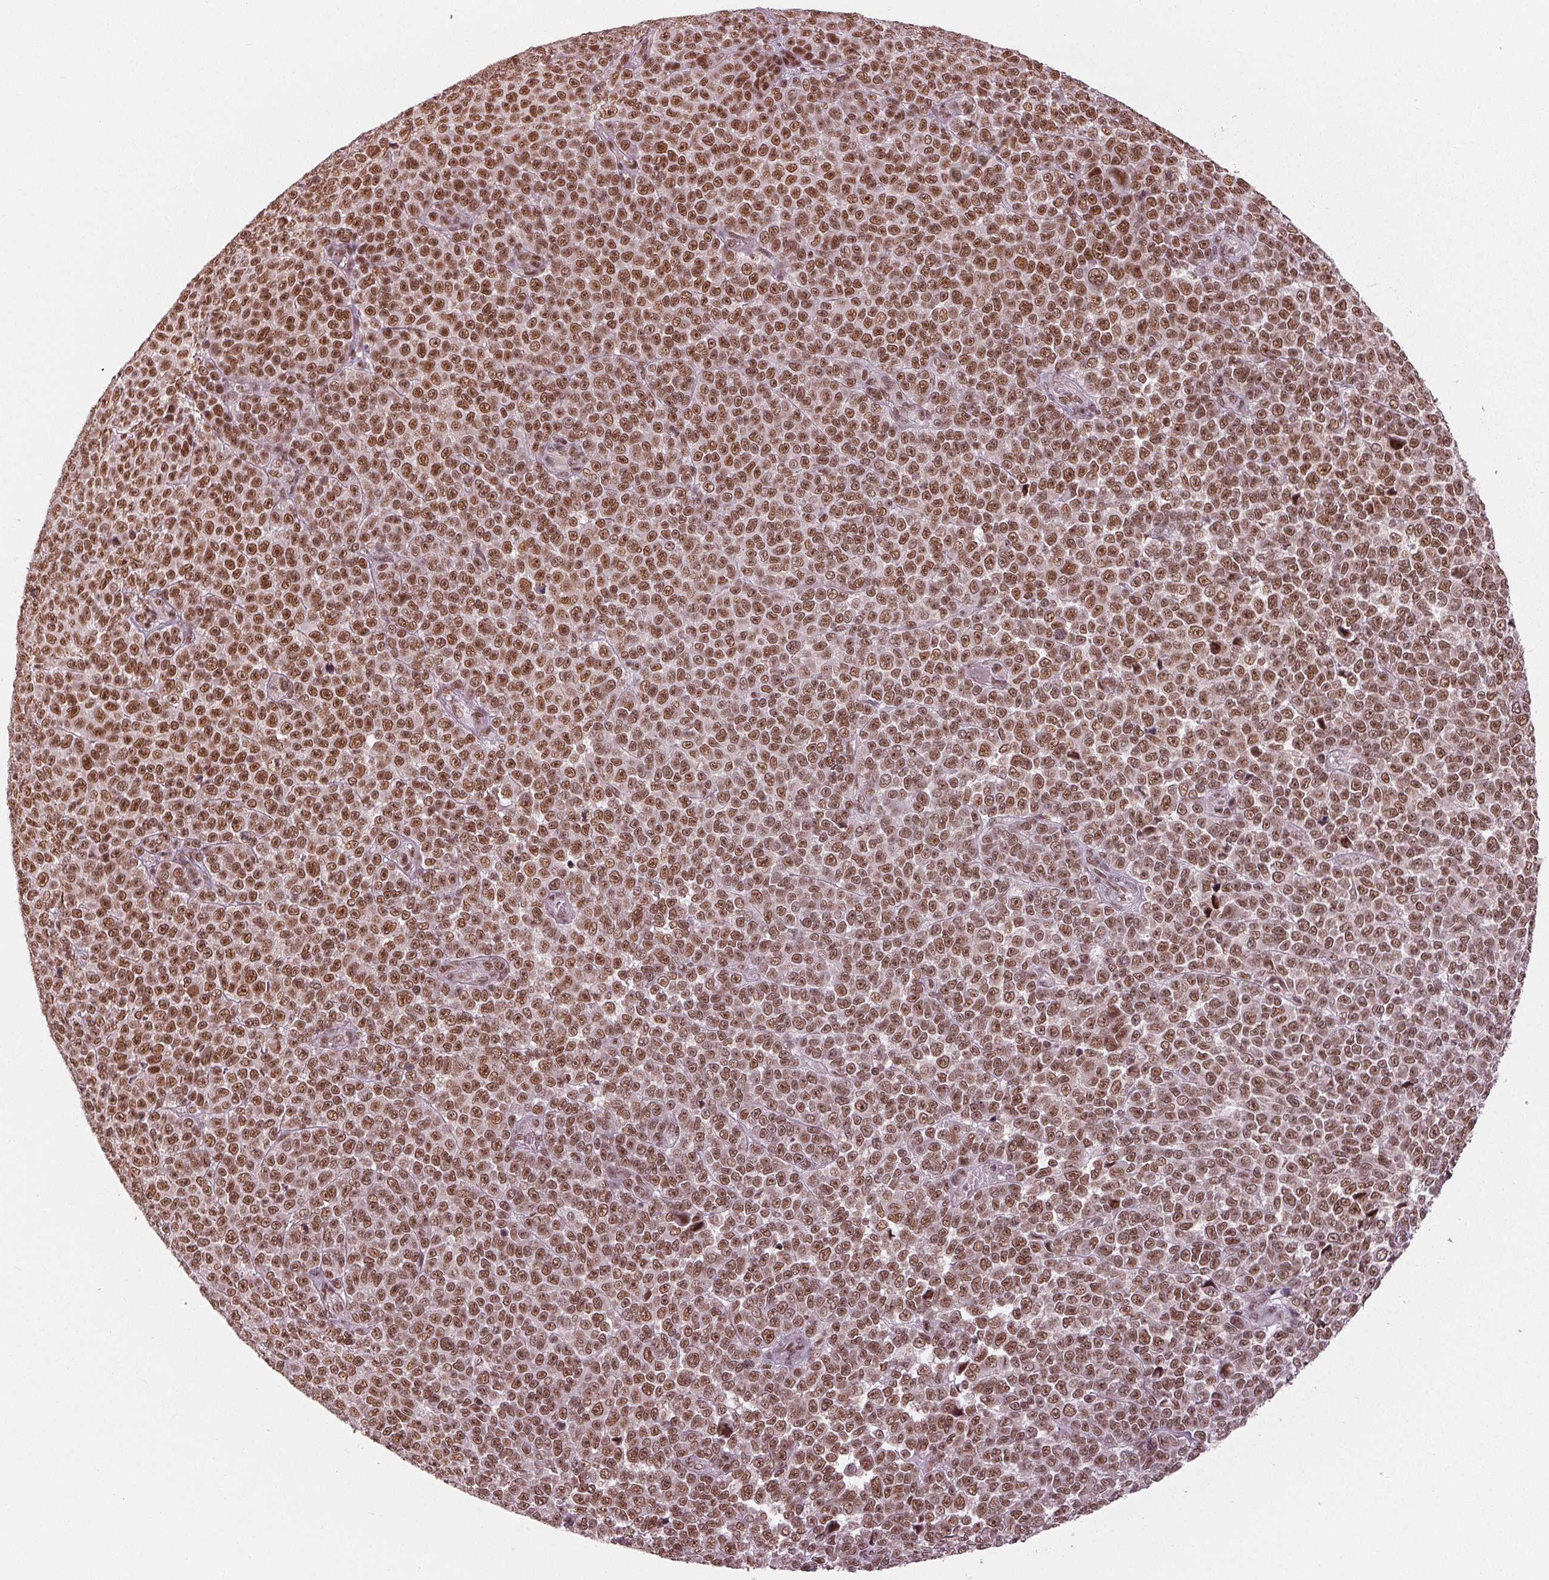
{"staining": {"intensity": "moderate", "quantity": ">75%", "location": "nuclear"}, "tissue": "melanoma", "cell_type": "Tumor cells", "image_type": "cancer", "snomed": [{"axis": "morphology", "description": "Malignant melanoma, NOS"}, {"axis": "topography", "description": "Skin"}], "caption": "Immunohistochemistry of human malignant melanoma displays medium levels of moderate nuclear expression in about >75% of tumor cells. (DAB (3,3'-diaminobenzidine) = brown stain, brightfield microscopy at high magnification).", "gene": "LSM2", "patient": {"sex": "female", "age": 95}}